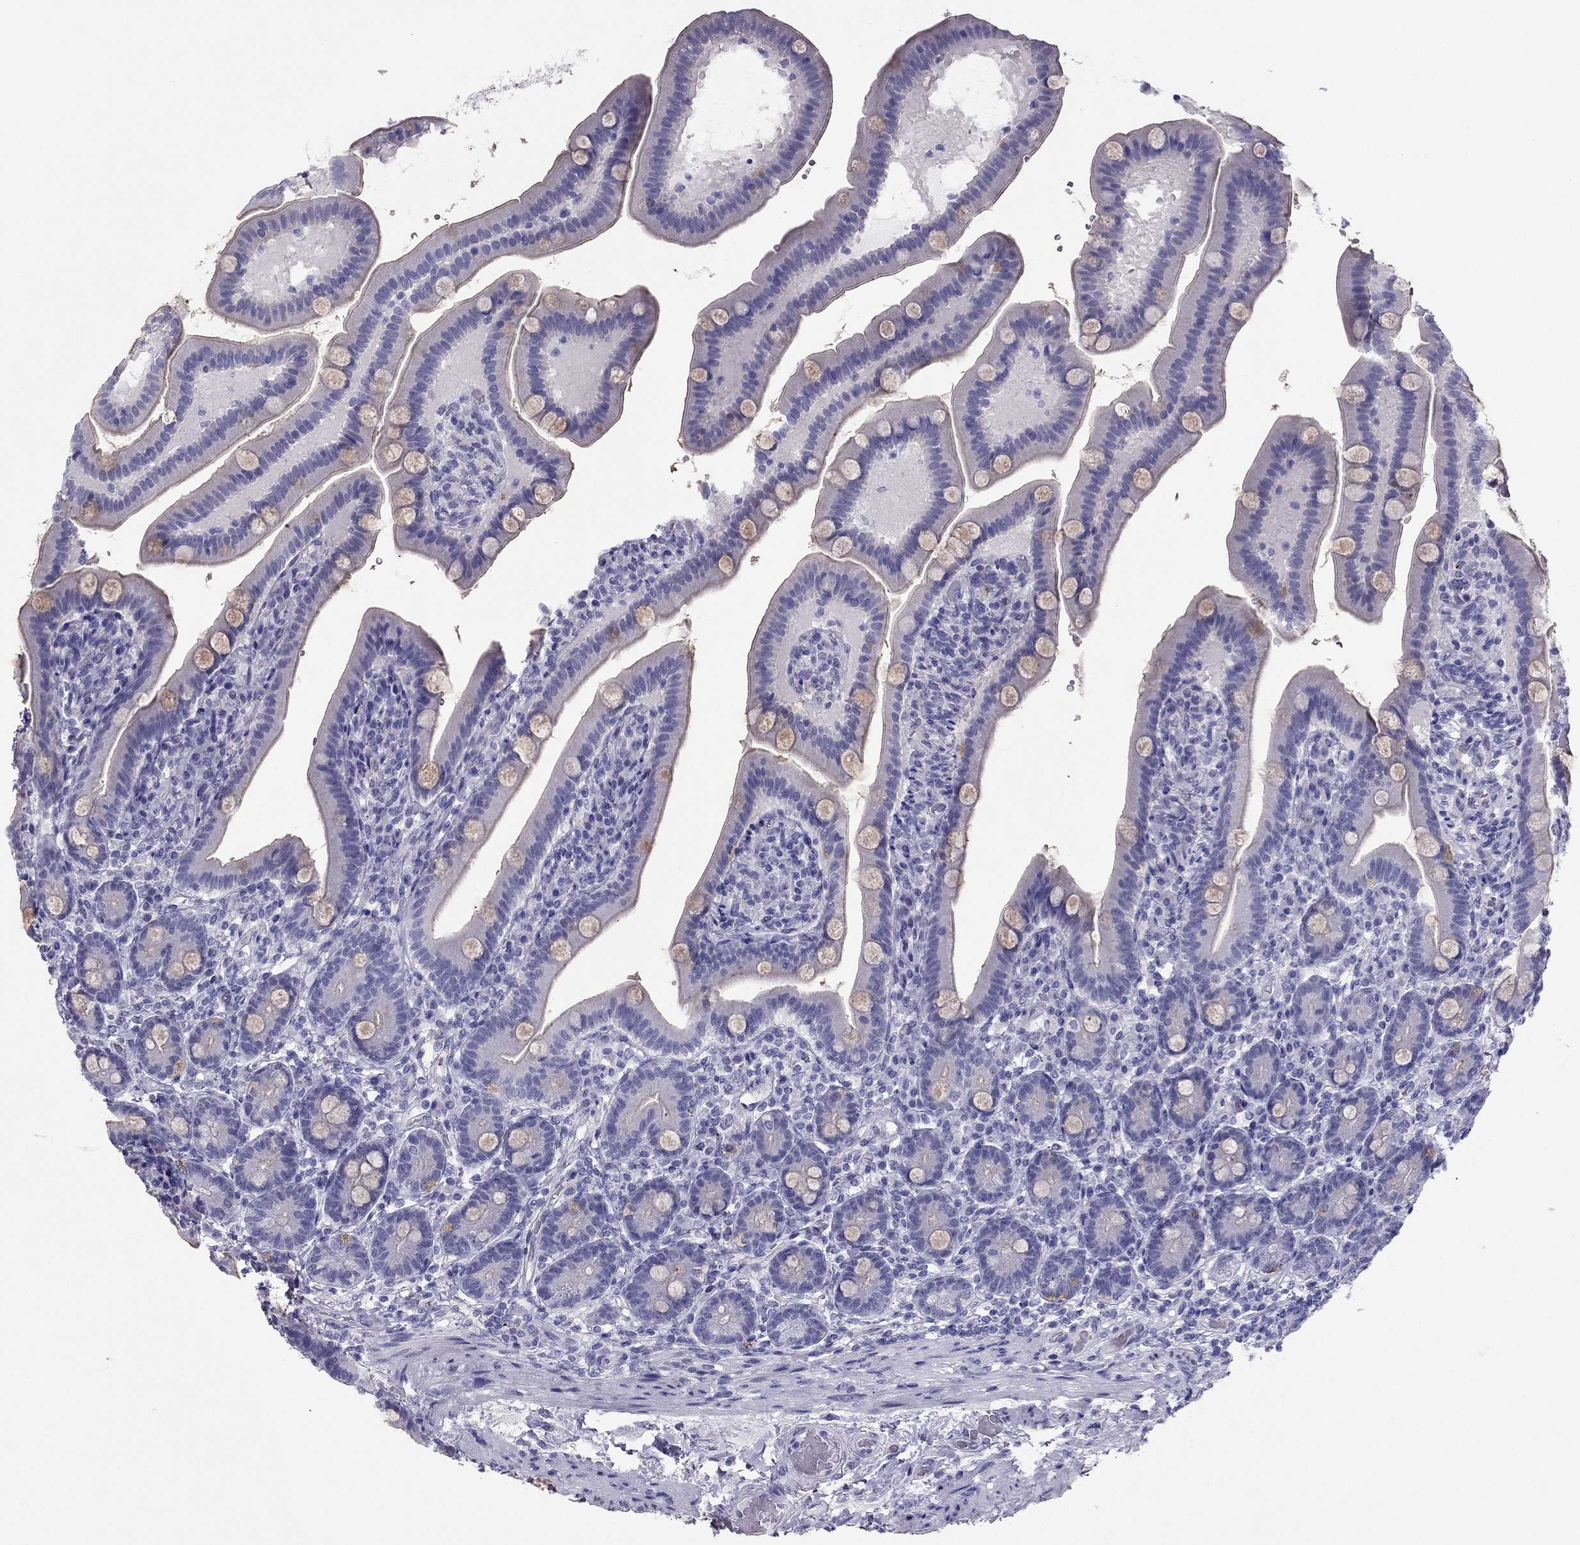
{"staining": {"intensity": "negative", "quantity": "none", "location": "none"}, "tissue": "small intestine", "cell_type": "Glandular cells", "image_type": "normal", "snomed": [{"axis": "morphology", "description": "Normal tissue, NOS"}, {"axis": "topography", "description": "Small intestine"}], "caption": "The immunohistochemistry histopathology image has no significant staining in glandular cells of small intestine. (DAB (3,3'-diaminobenzidine) immunohistochemistry (IHC), high magnification).", "gene": "PDE6A", "patient": {"sex": "male", "age": 66}}